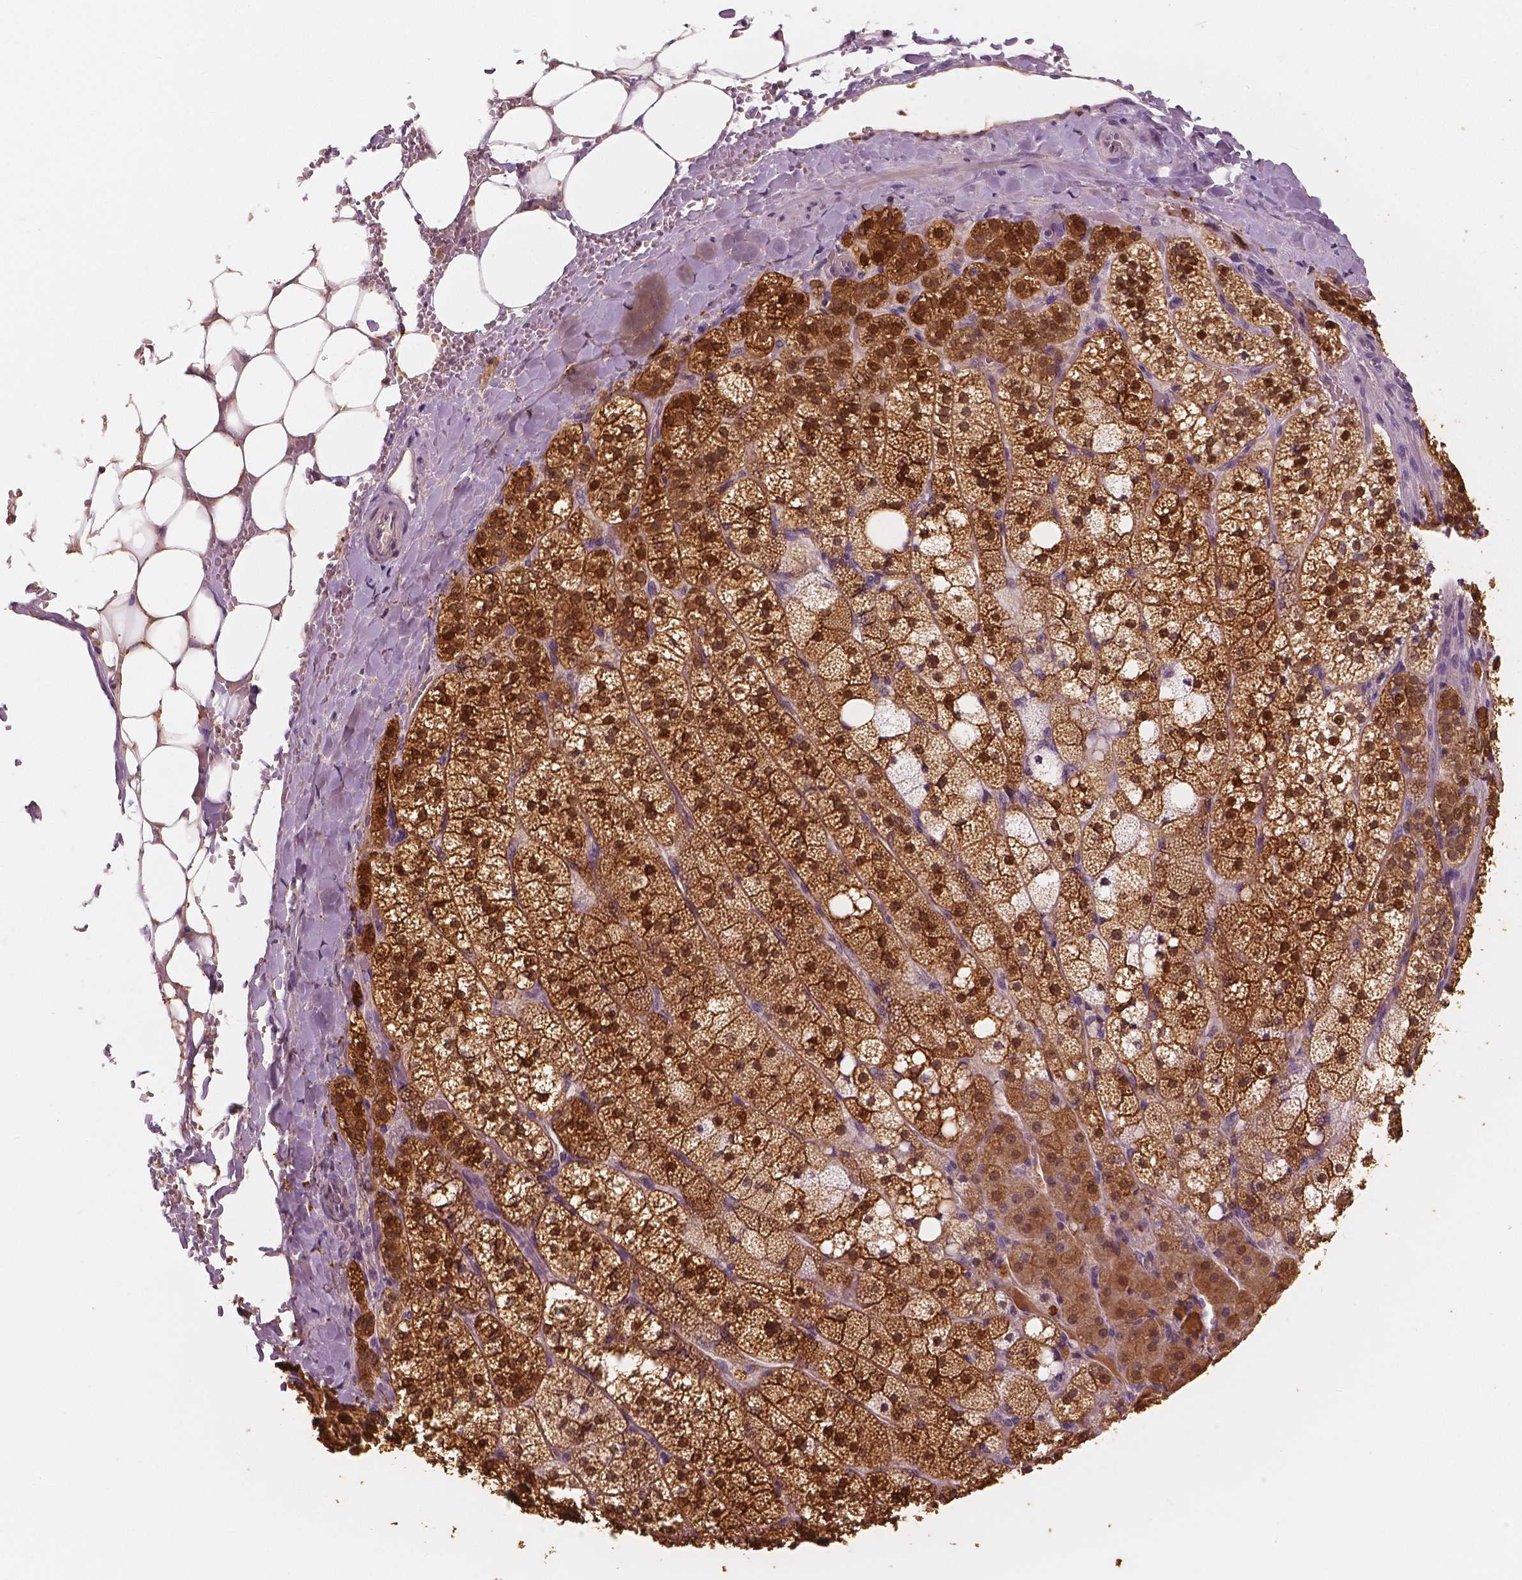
{"staining": {"intensity": "strong", "quantity": ">75%", "location": "cytoplasmic/membranous,nuclear"}, "tissue": "adrenal gland", "cell_type": "Glandular cells", "image_type": "normal", "snomed": [{"axis": "morphology", "description": "Normal tissue, NOS"}, {"axis": "topography", "description": "Adrenal gland"}], "caption": "An image of human adrenal gland stained for a protein displays strong cytoplasmic/membranous,nuclear brown staining in glandular cells. (Stains: DAB (3,3'-diaminobenzidine) in brown, nuclei in blue, Microscopy: brightfield microscopy at high magnification).", "gene": "SAT2", "patient": {"sex": "male", "age": 53}}